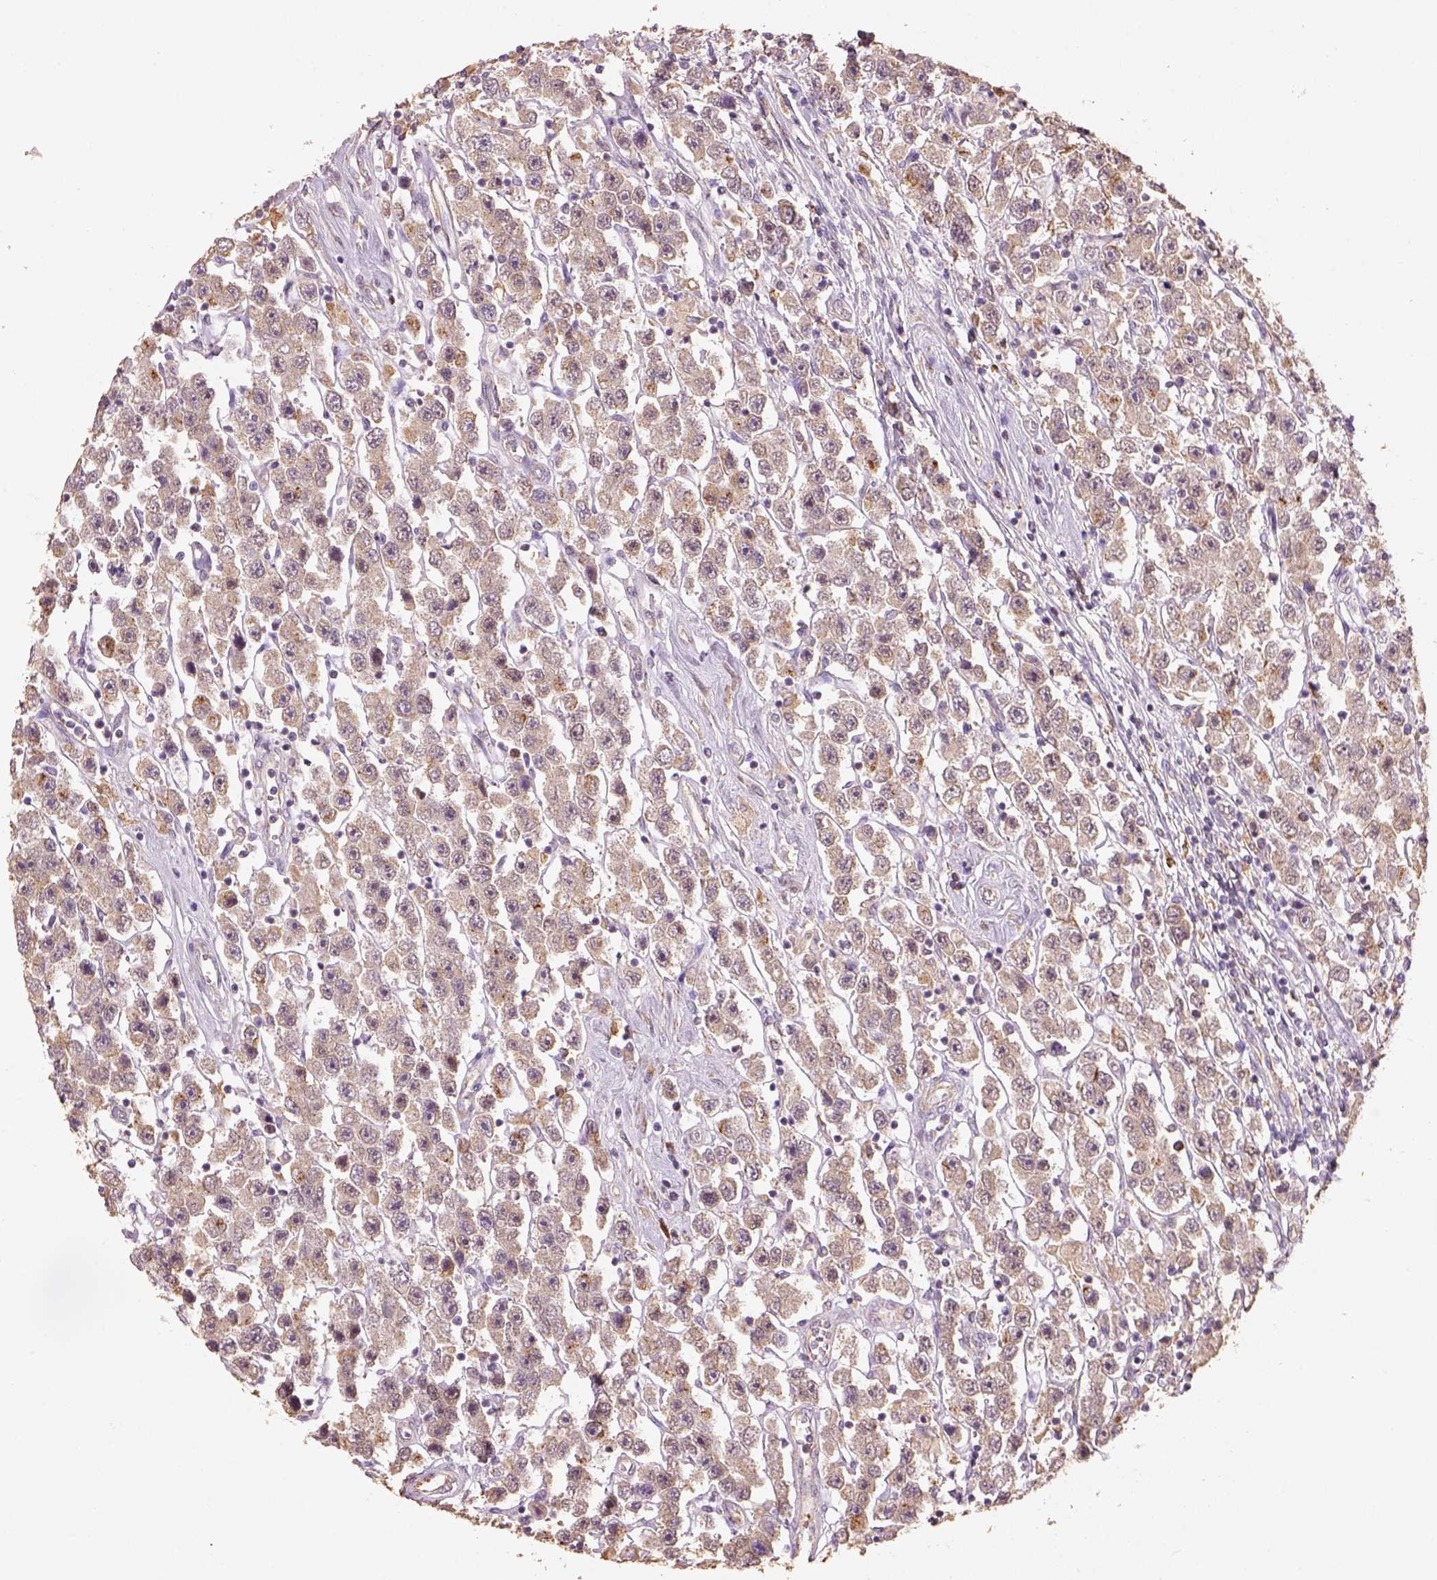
{"staining": {"intensity": "weak", "quantity": ">75%", "location": "cytoplasmic/membranous"}, "tissue": "testis cancer", "cell_type": "Tumor cells", "image_type": "cancer", "snomed": [{"axis": "morphology", "description": "Seminoma, NOS"}, {"axis": "topography", "description": "Testis"}], "caption": "Testis cancer stained for a protein reveals weak cytoplasmic/membranous positivity in tumor cells.", "gene": "AP2B1", "patient": {"sex": "male", "age": 45}}